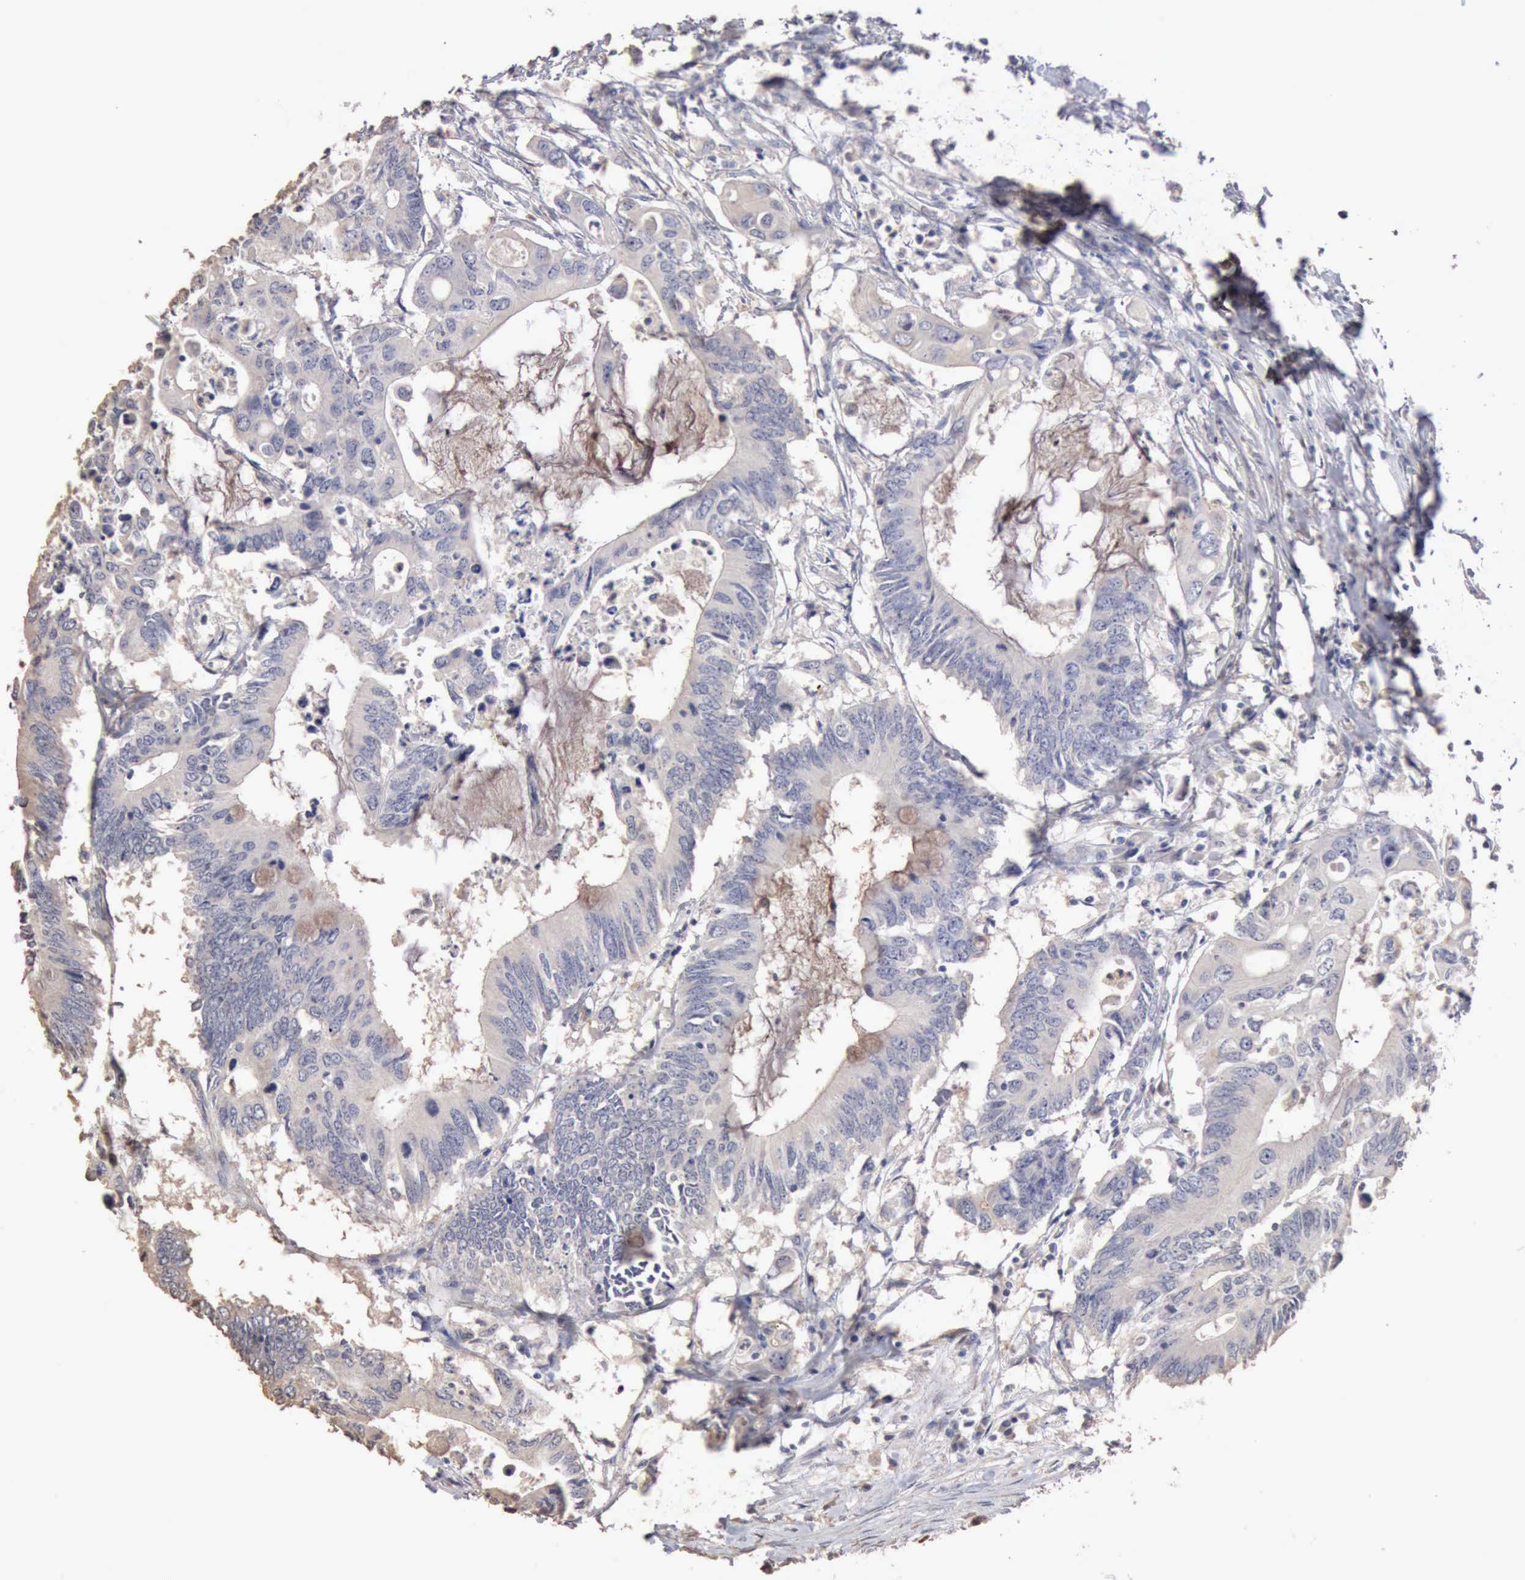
{"staining": {"intensity": "negative", "quantity": "none", "location": "none"}, "tissue": "colorectal cancer", "cell_type": "Tumor cells", "image_type": "cancer", "snomed": [{"axis": "morphology", "description": "Adenocarcinoma, NOS"}, {"axis": "topography", "description": "Colon"}], "caption": "Tumor cells show no significant protein positivity in adenocarcinoma (colorectal).", "gene": "KRT6B", "patient": {"sex": "male", "age": 71}}